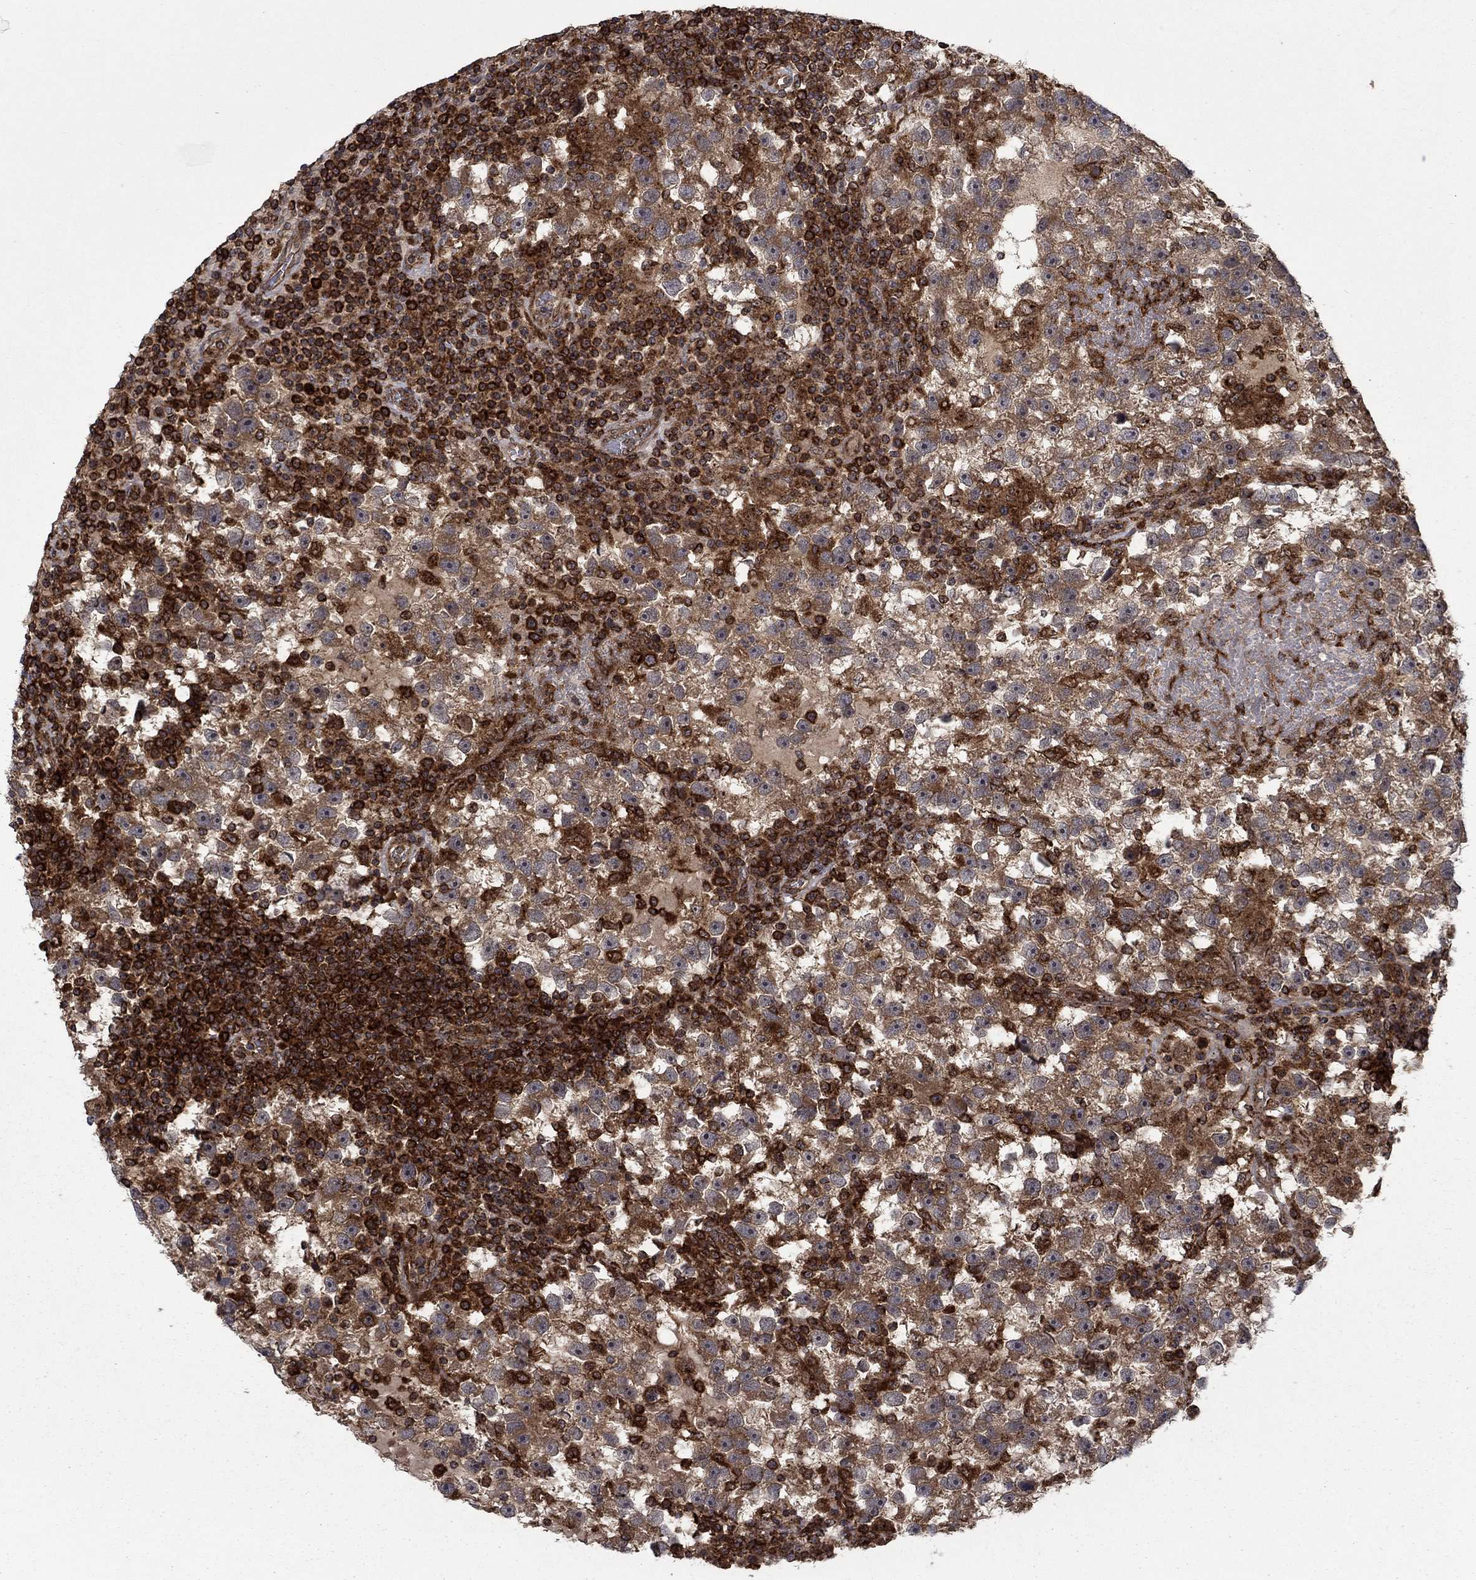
{"staining": {"intensity": "negative", "quantity": "none", "location": "none"}, "tissue": "testis cancer", "cell_type": "Tumor cells", "image_type": "cancer", "snomed": [{"axis": "morphology", "description": "Seminoma, NOS"}, {"axis": "topography", "description": "Testis"}], "caption": "Testis cancer (seminoma) was stained to show a protein in brown. There is no significant expression in tumor cells.", "gene": "IFI35", "patient": {"sex": "male", "age": 47}}